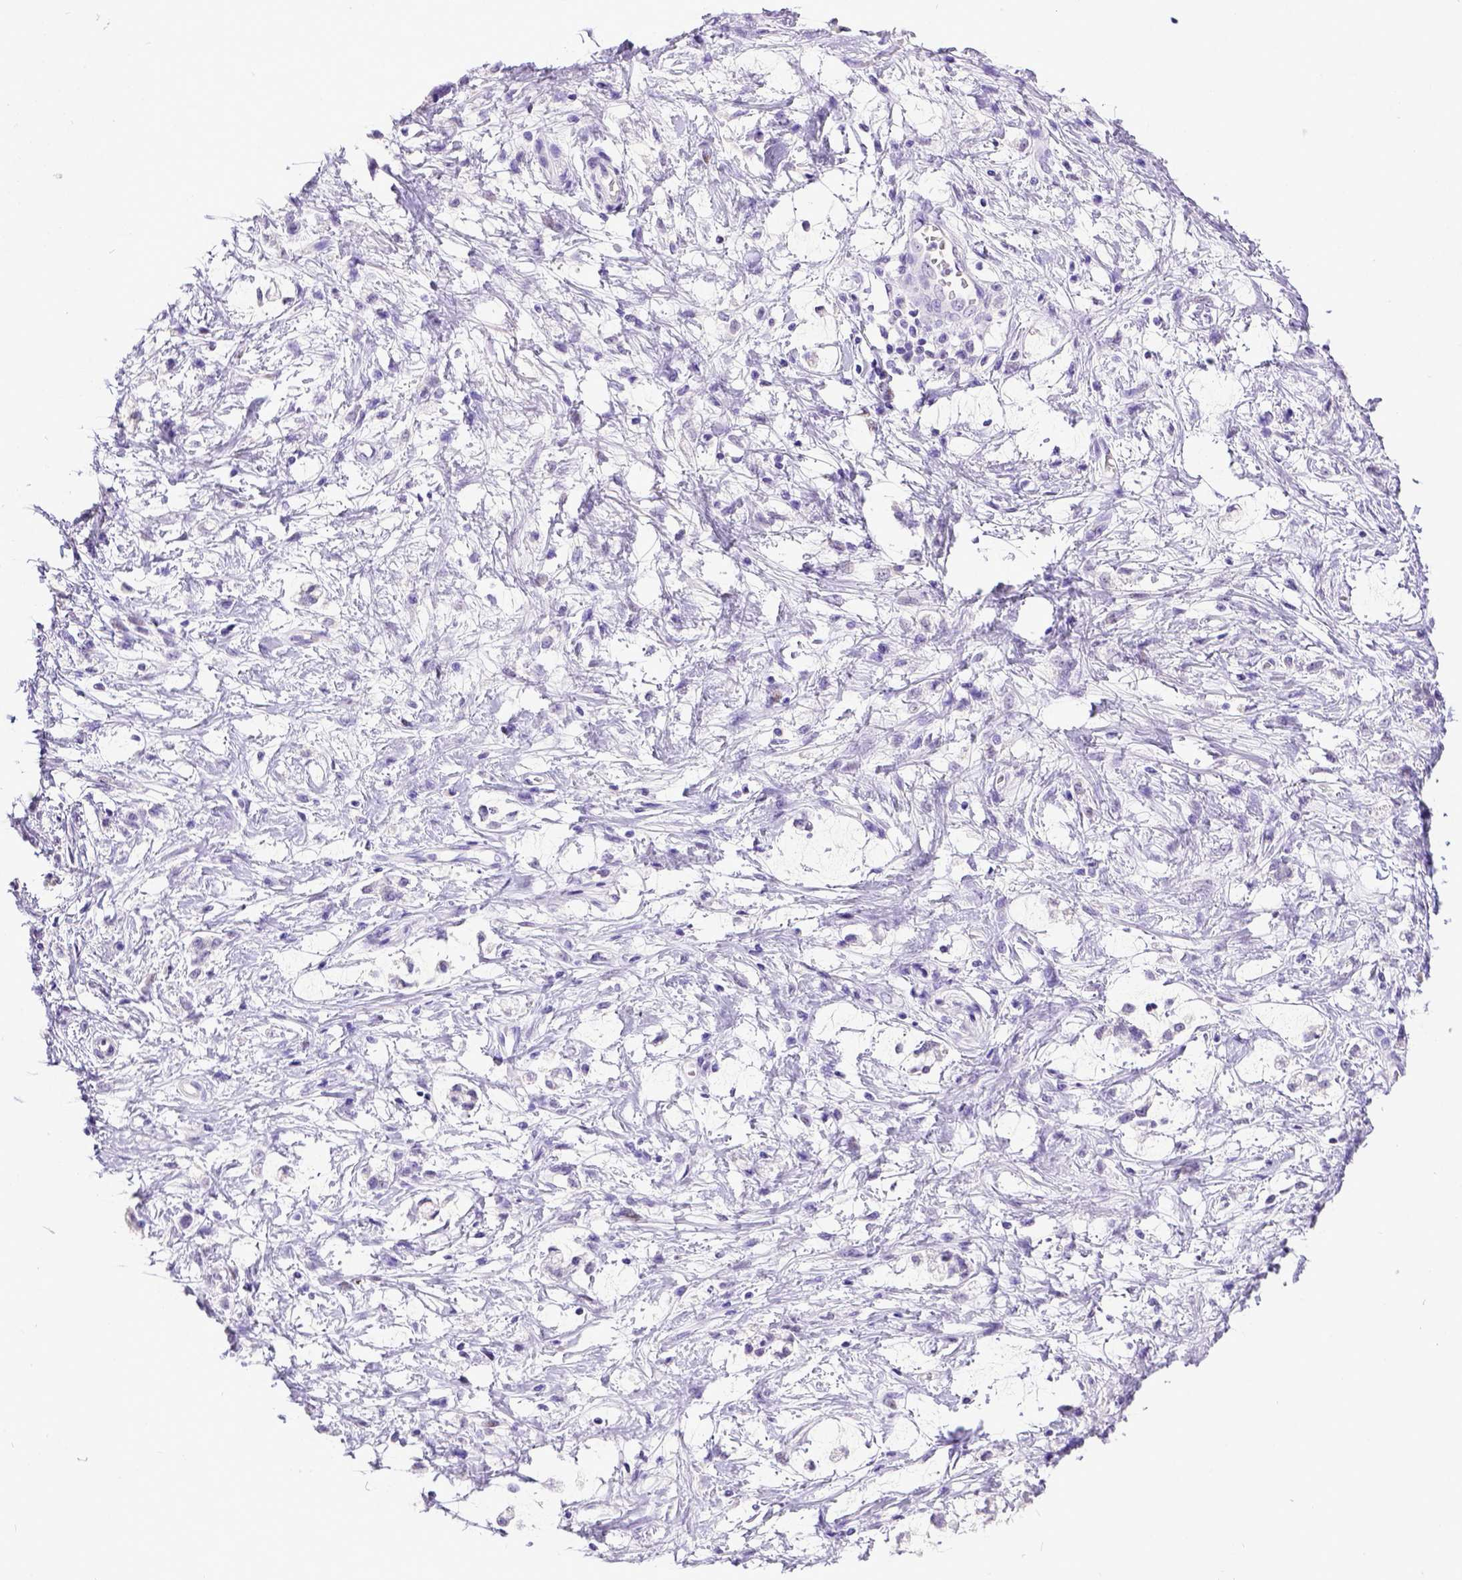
{"staining": {"intensity": "negative", "quantity": "none", "location": "none"}, "tissue": "stomach cancer", "cell_type": "Tumor cells", "image_type": "cancer", "snomed": [{"axis": "morphology", "description": "Adenocarcinoma, NOS"}, {"axis": "topography", "description": "Stomach"}], "caption": "Immunohistochemical staining of human stomach cancer reveals no significant staining in tumor cells.", "gene": "ESR1", "patient": {"sex": "female", "age": 60}}